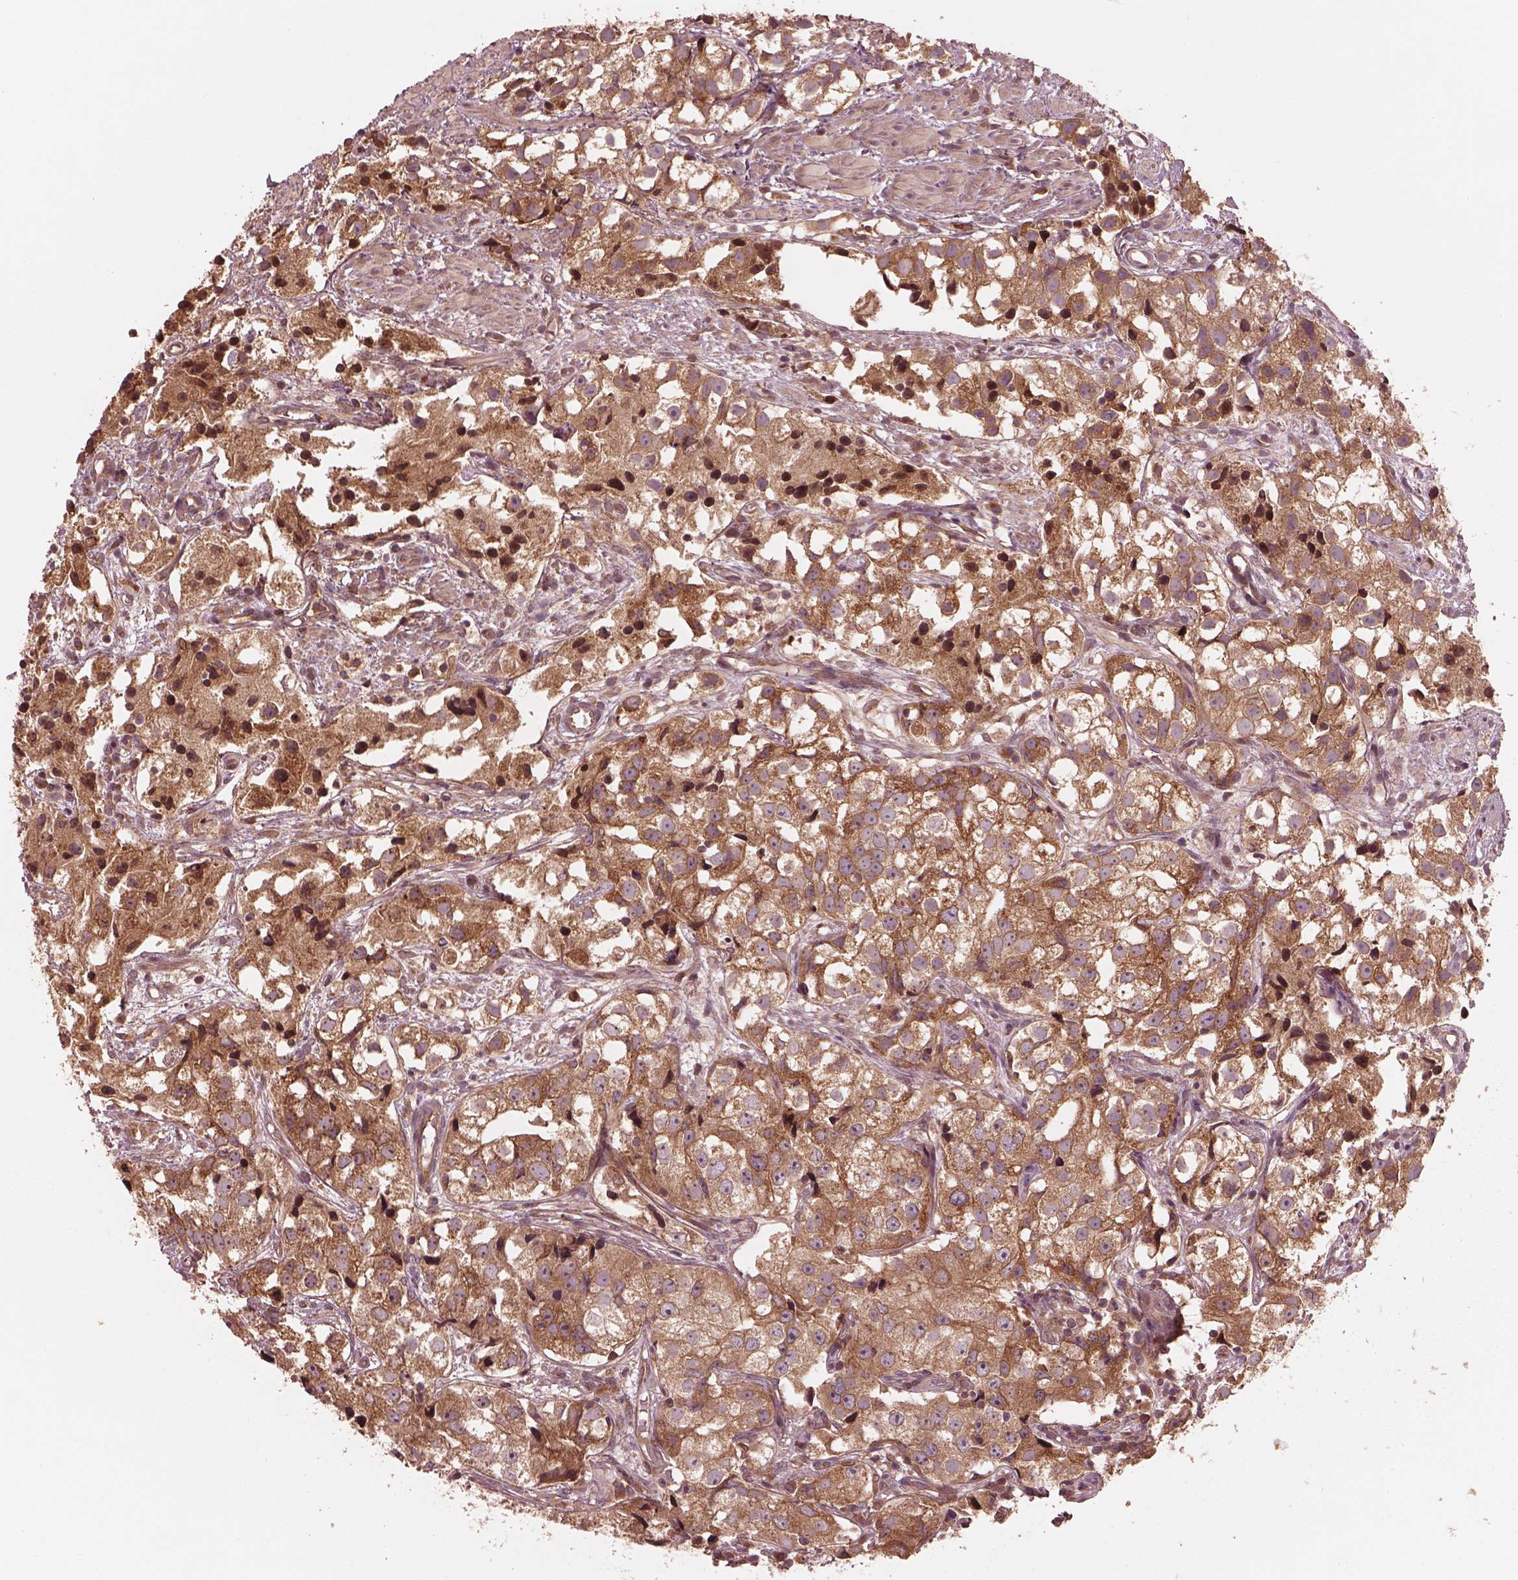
{"staining": {"intensity": "moderate", "quantity": ">75%", "location": "cytoplasmic/membranous"}, "tissue": "prostate cancer", "cell_type": "Tumor cells", "image_type": "cancer", "snomed": [{"axis": "morphology", "description": "Adenocarcinoma, High grade"}, {"axis": "topography", "description": "Prostate"}], "caption": "Prostate cancer stained with a brown dye reveals moderate cytoplasmic/membranous positive expression in approximately >75% of tumor cells.", "gene": "PIK3R2", "patient": {"sex": "male", "age": 68}}